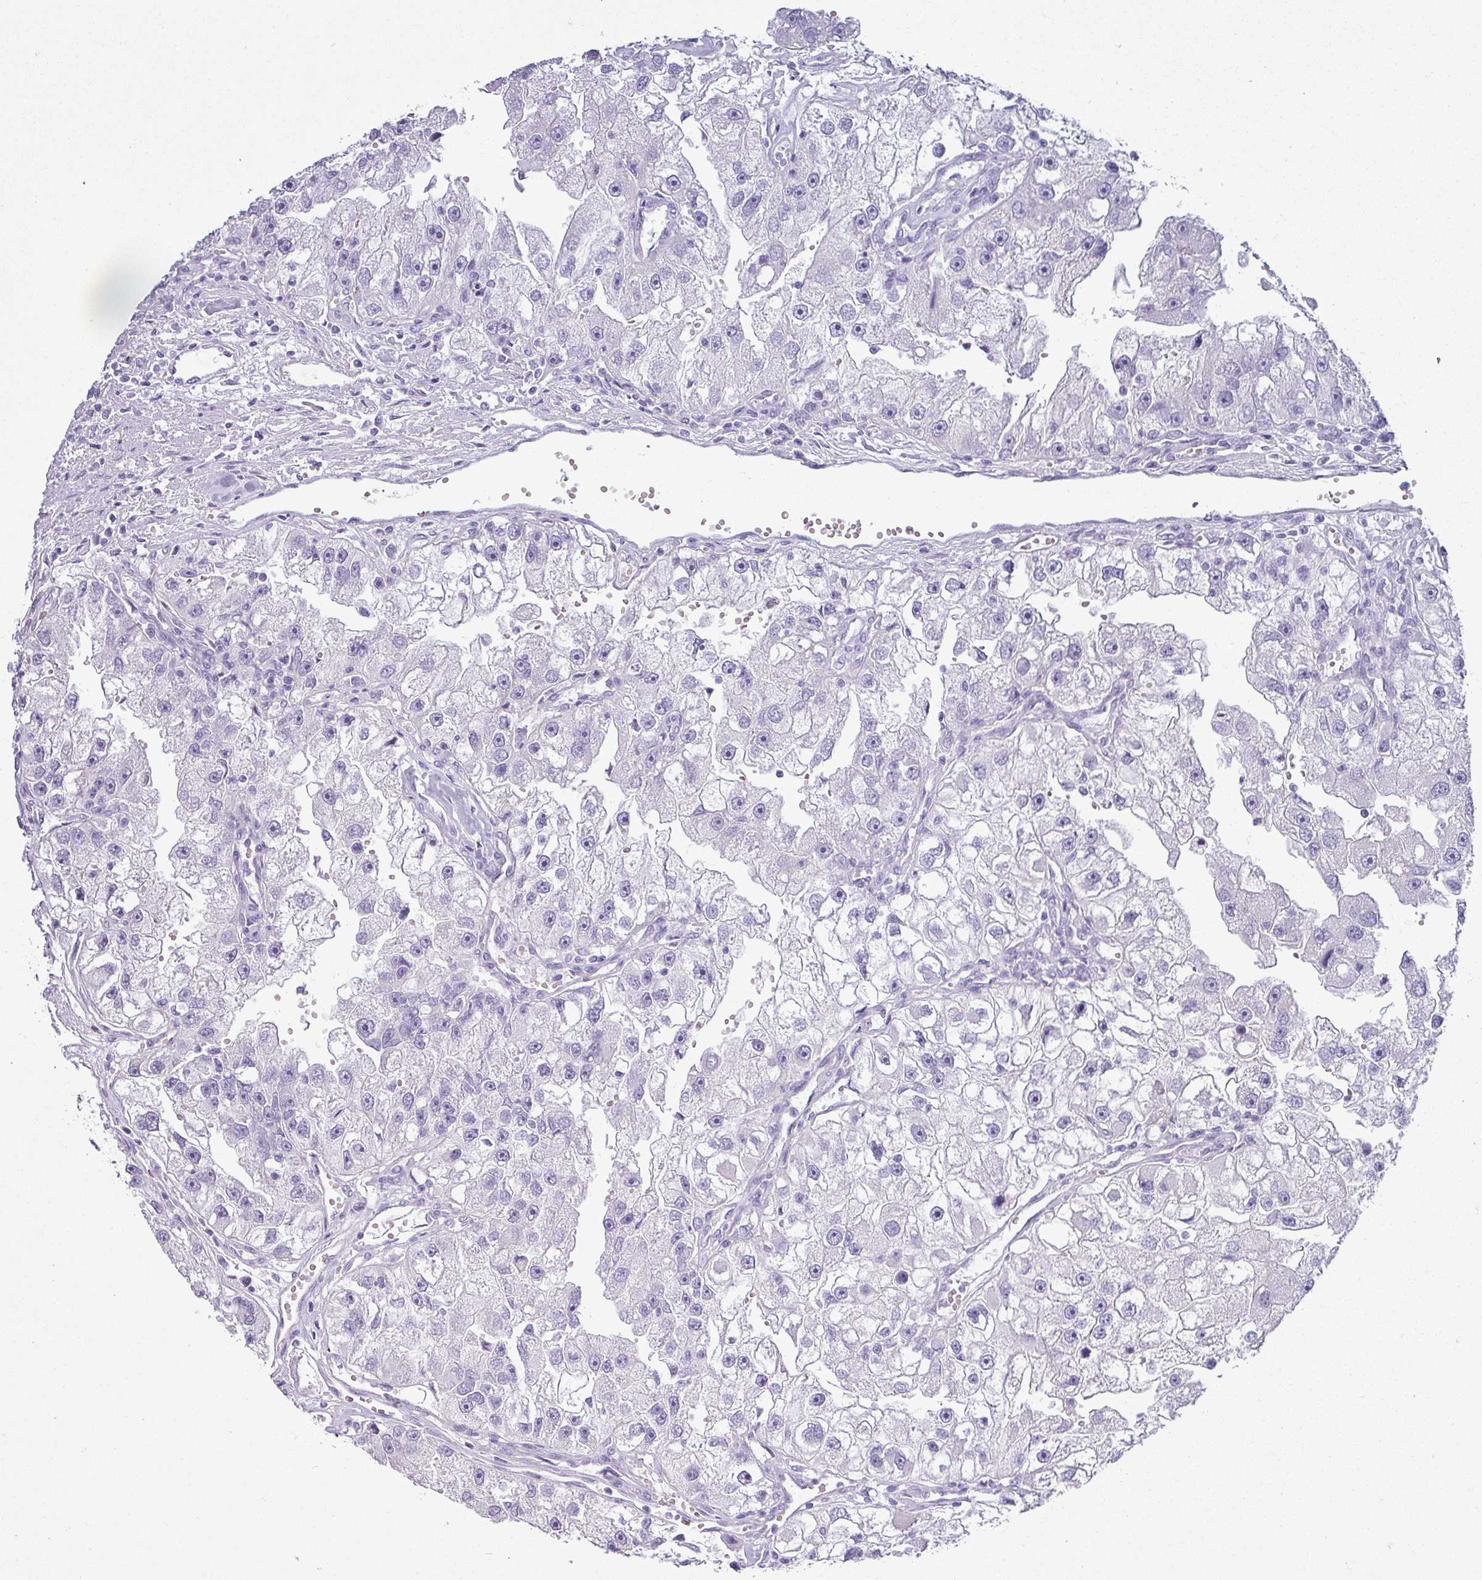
{"staining": {"intensity": "negative", "quantity": "none", "location": "none"}, "tissue": "renal cancer", "cell_type": "Tumor cells", "image_type": "cancer", "snomed": [{"axis": "morphology", "description": "Adenocarcinoma, NOS"}, {"axis": "topography", "description": "Kidney"}], "caption": "Tumor cells show no significant protein staining in renal cancer (adenocarcinoma).", "gene": "VCX2", "patient": {"sex": "male", "age": 63}}